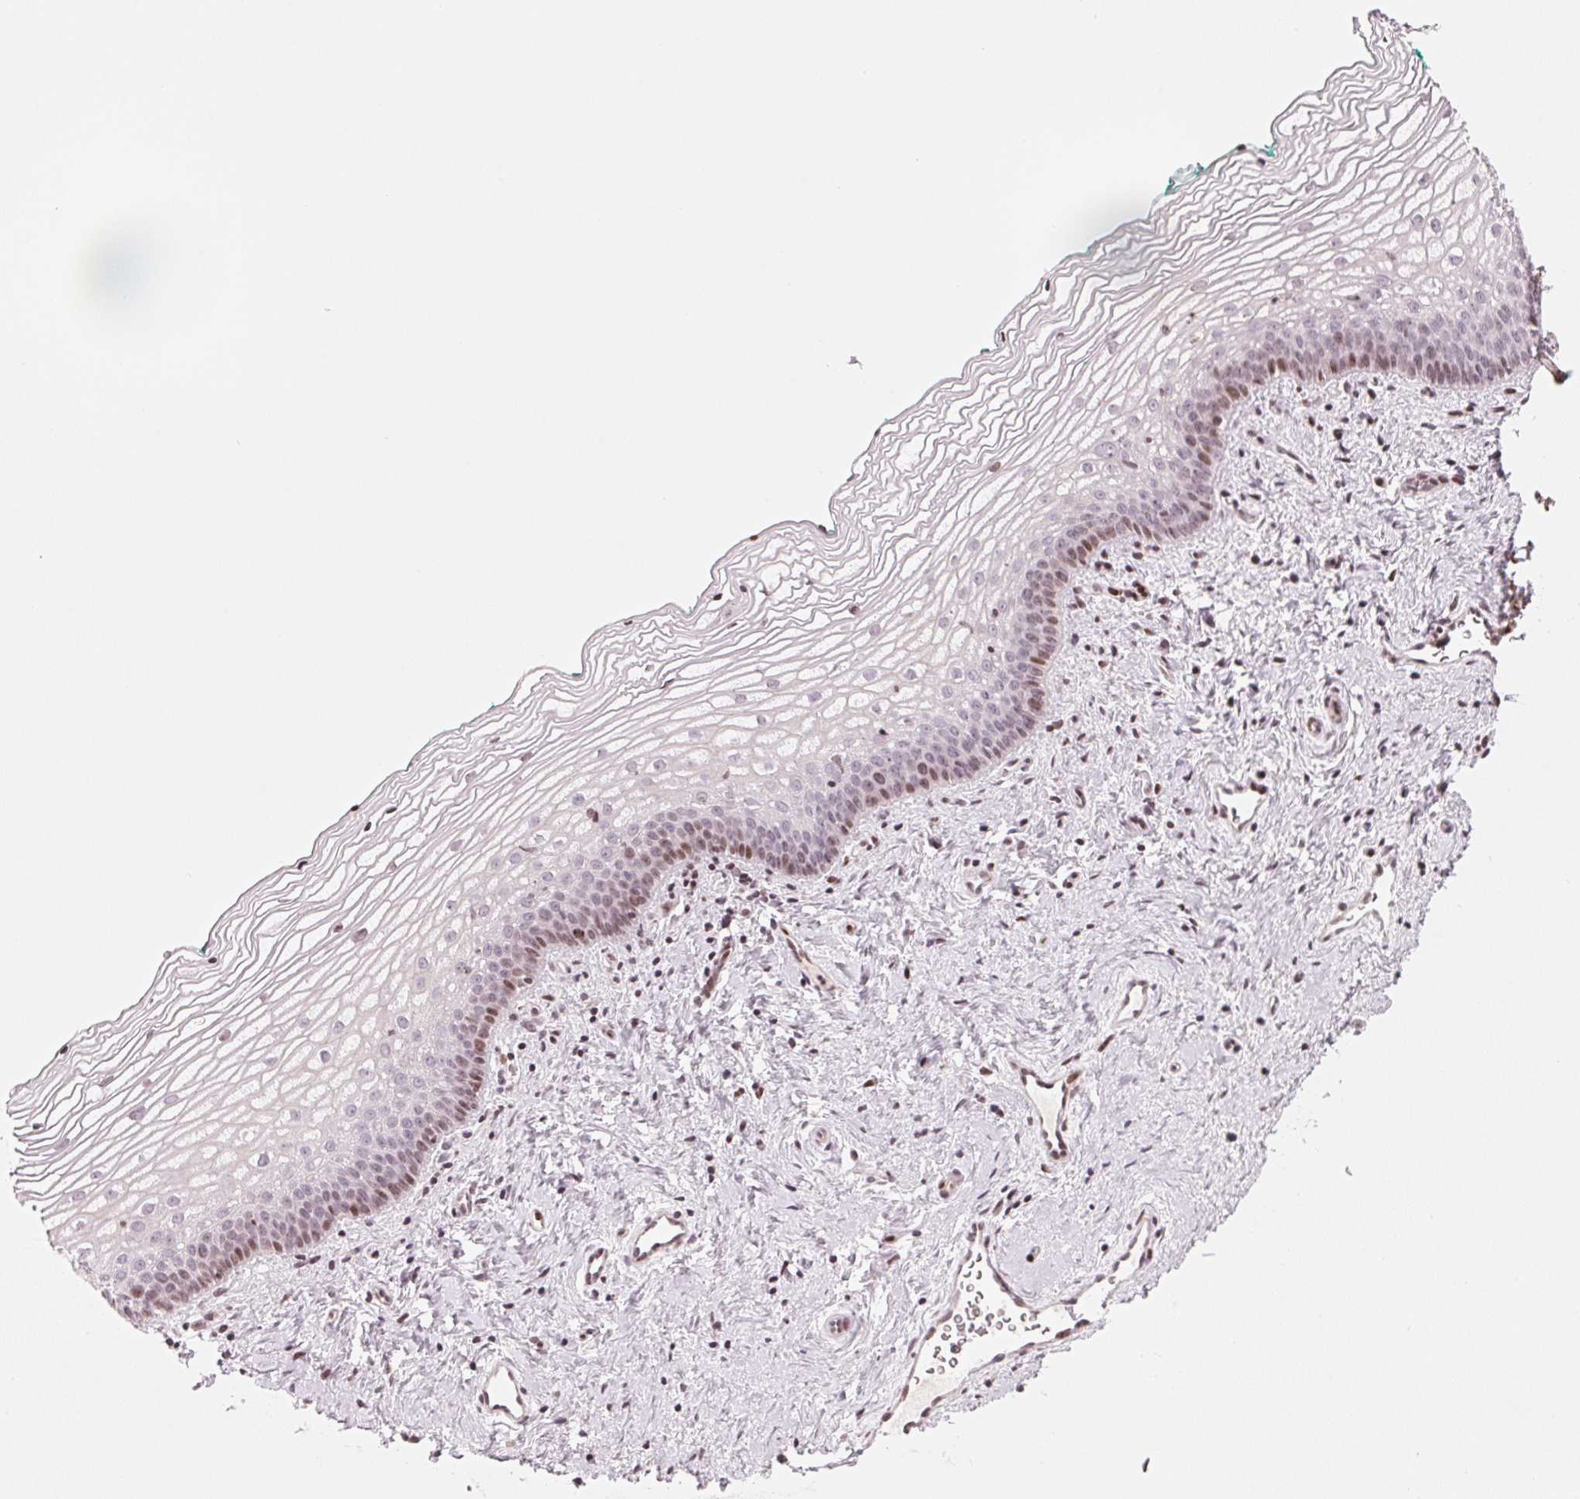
{"staining": {"intensity": "moderate", "quantity": "<25%", "location": "nuclear"}, "tissue": "vagina", "cell_type": "Squamous epithelial cells", "image_type": "normal", "snomed": [{"axis": "morphology", "description": "Normal tissue, NOS"}, {"axis": "topography", "description": "Vagina"}], "caption": "Vagina stained for a protein displays moderate nuclear positivity in squamous epithelial cells. (brown staining indicates protein expression, while blue staining denotes nuclei).", "gene": "SLC17A4", "patient": {"sex": "female", "age": 44}}